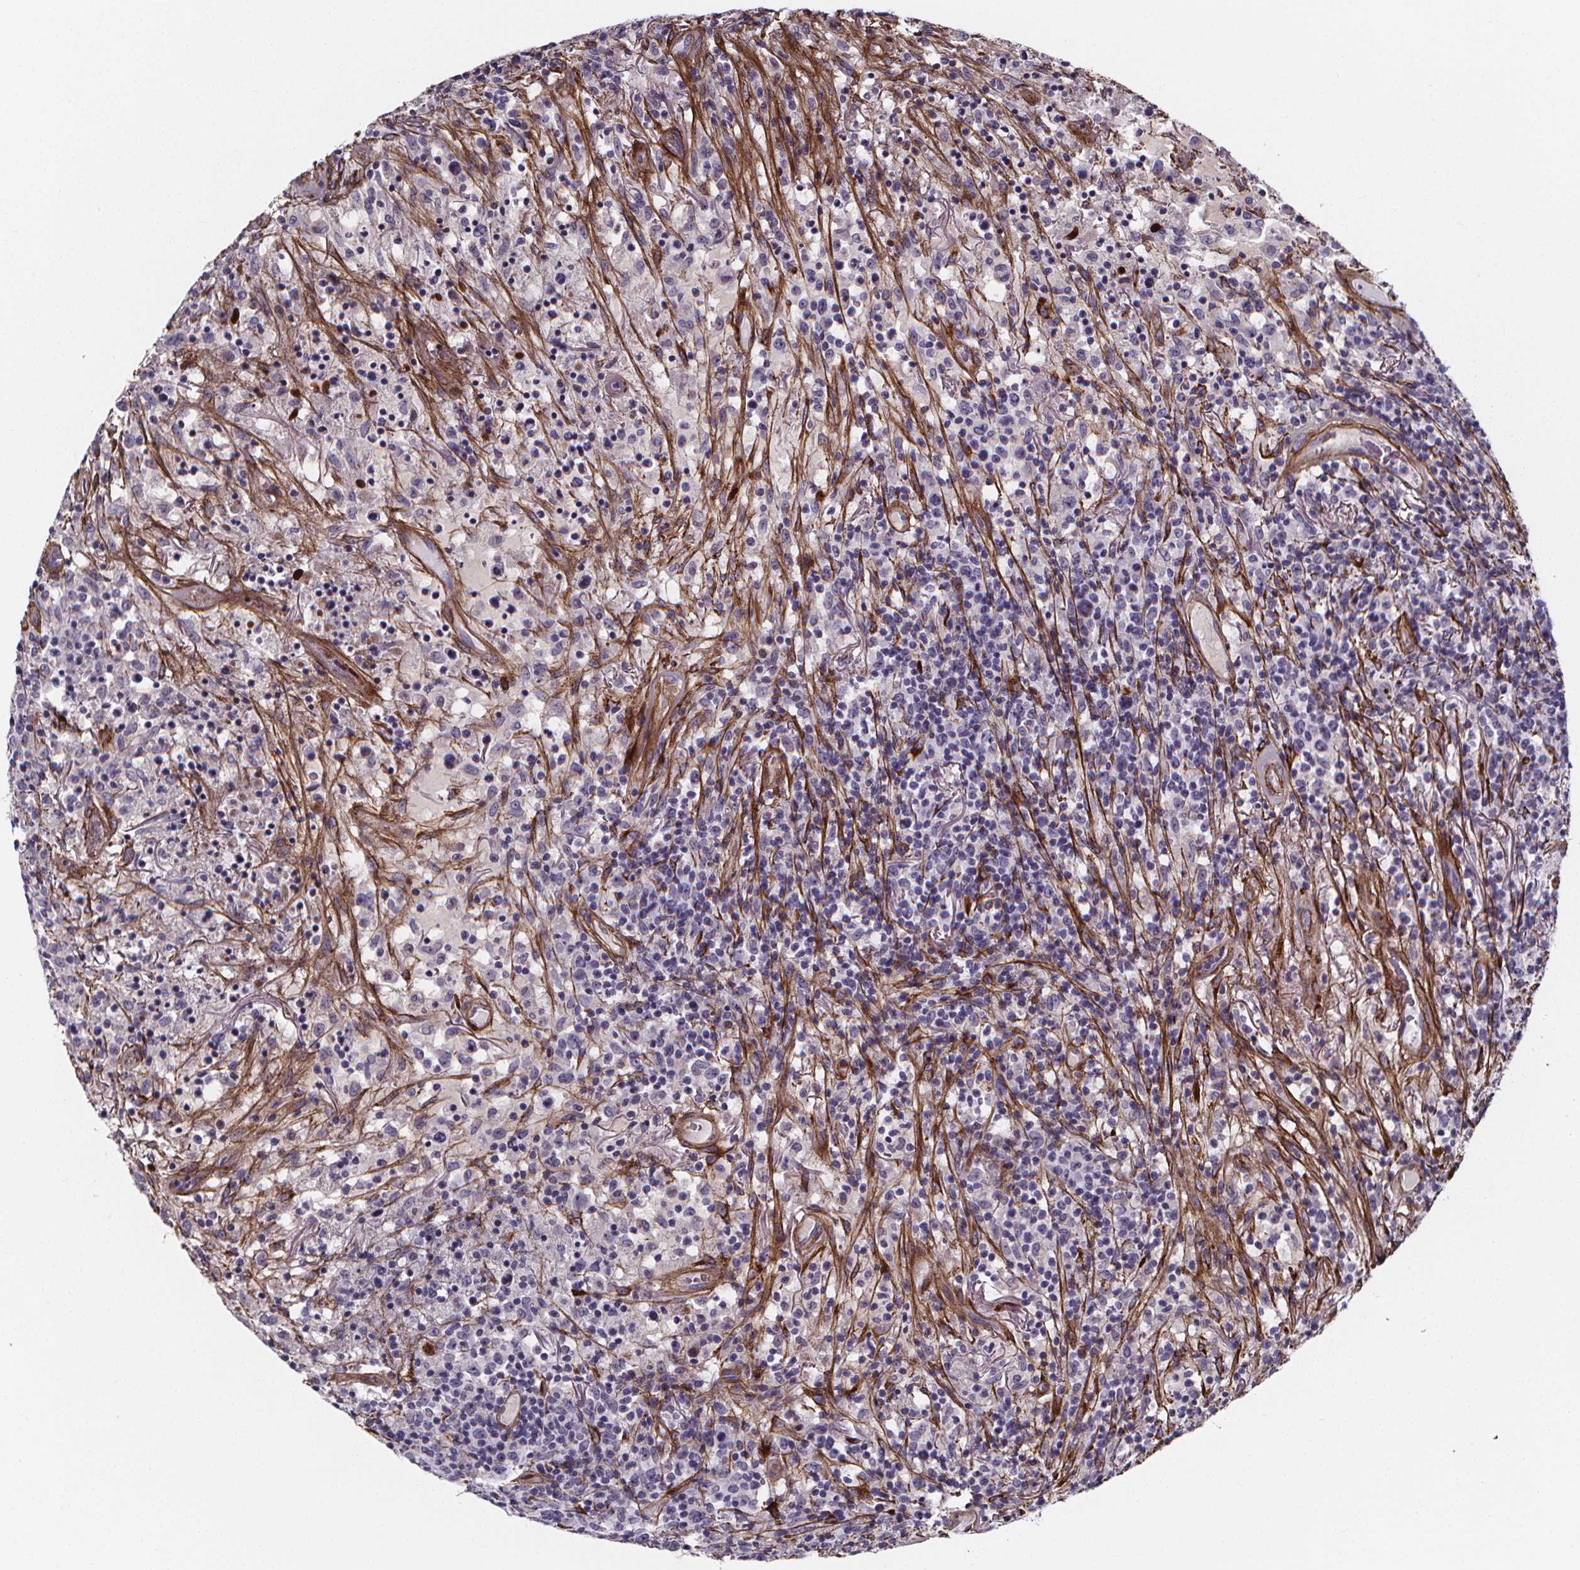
{"staining": {"intensity": "negative", "quantity": "none", "location": "none"}, "tissue": "lymphoma", "cell_type": "Tumor cells", "image_type": "cancer", "snomed": [{"axis": "morphology", "description": "Malignant lymphoma, non-Hodgkin's type, High grade"}, {"axis": "topography", "description": "Lung"}], "caption": "This is a image of immunohistochemistry (IHC) staining of lymphoma, which shows no positivity in tumor cells. The staining is performed using DAB (3,3'-diaminobenzidine) brown chromogen with nuclei counter-stained in using hematoxylin.", "gene": "AEBP1", "patient": {"sex": "male", "age": 79}}